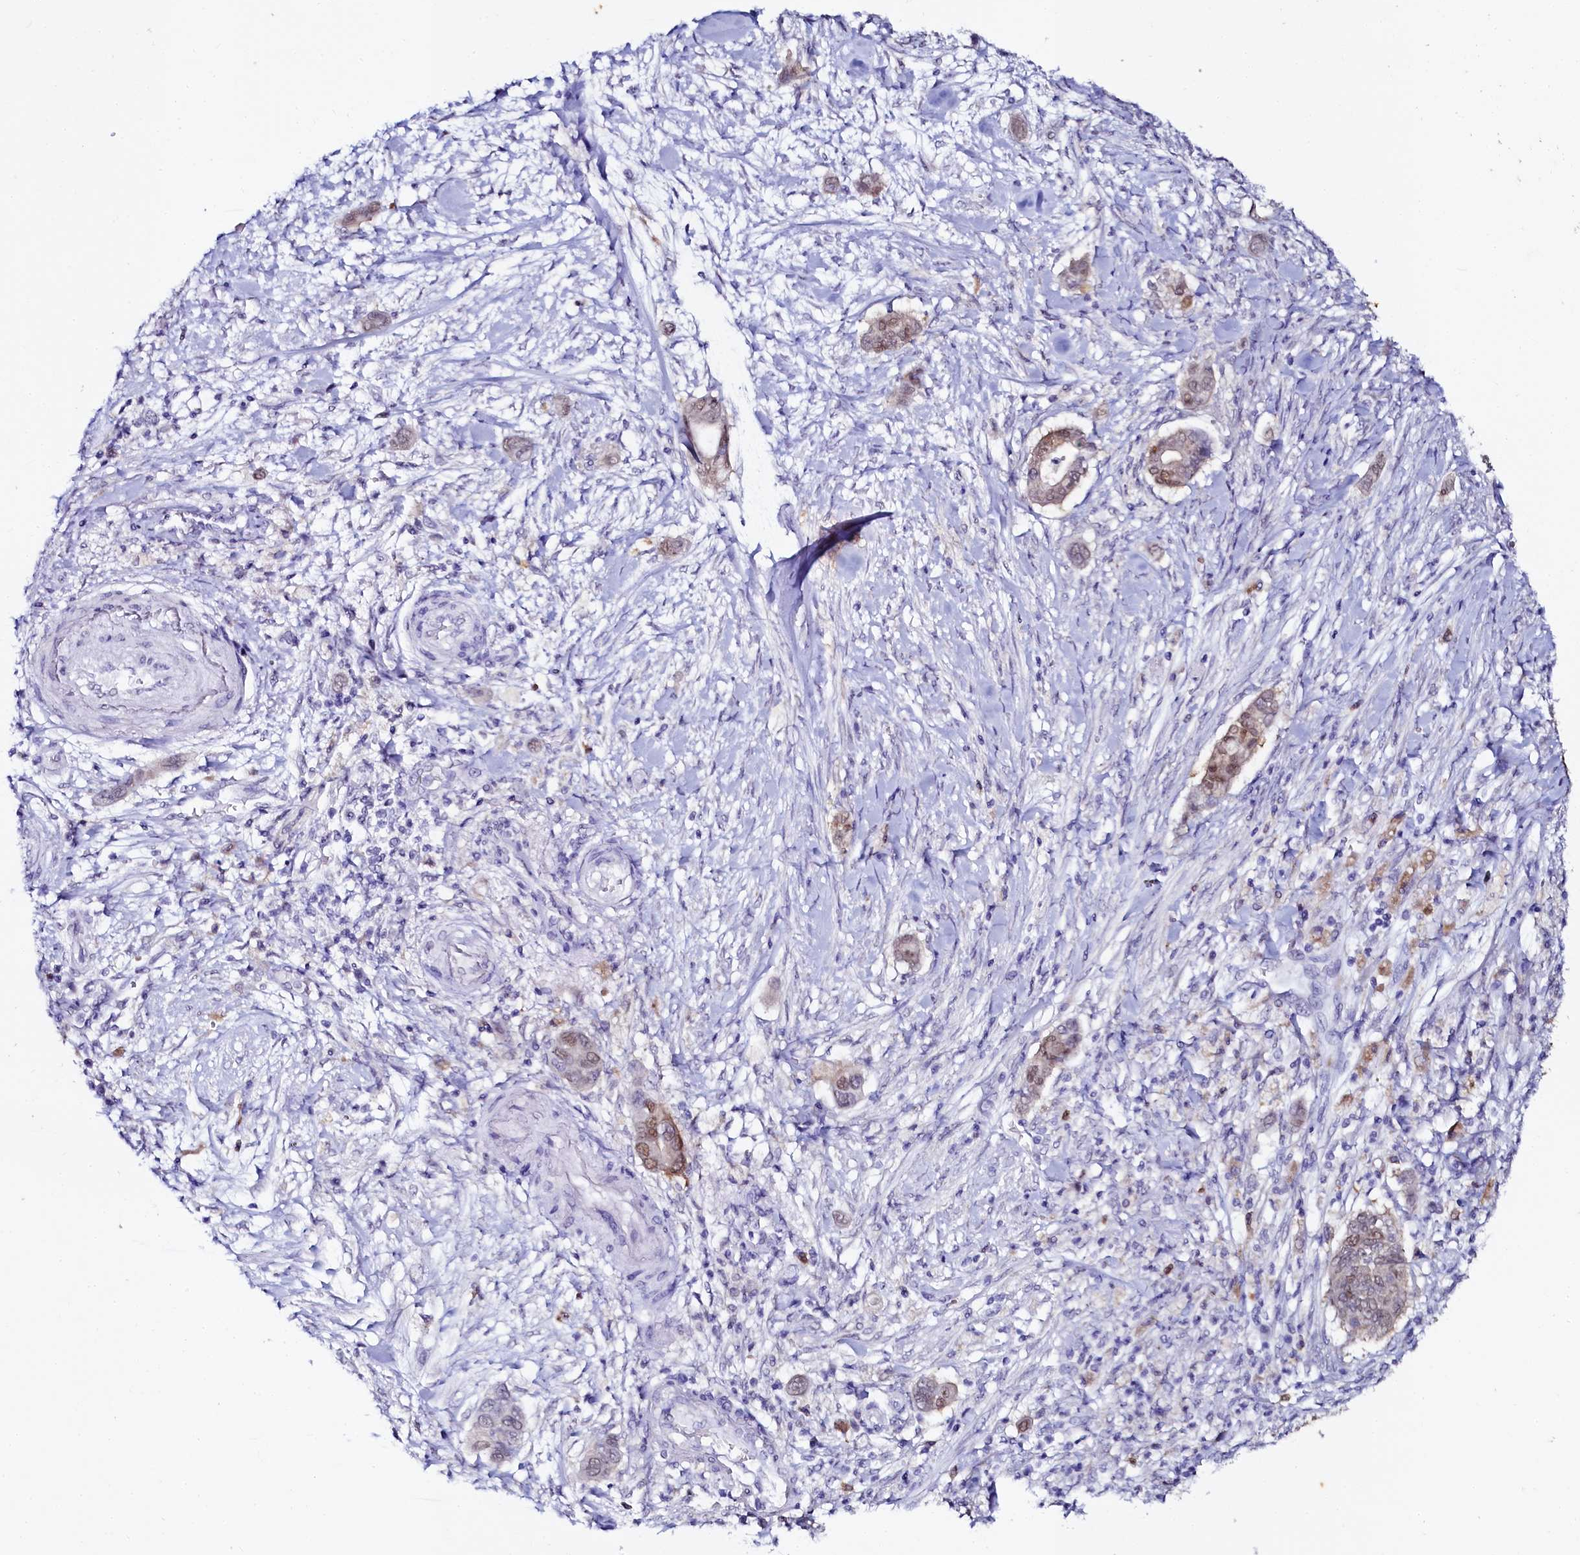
{"staining": {"intensity": "moderate", "quantity": "25%-75%", "location": "nuclear"}, "tissue": "pancreatic cancer", "cell_type": "Tumor cells", "image_type": "cancer", "snomed": [{"axis": "morphology", "description": "Adenocarcinoma, NOS"}, {"axis": "topography", "description": "Pancreas"}], "caption": "Immunohistochemical staining of pancreatic adenocarcinoma demonstrates medium levels of moderate nuclear protein positivity in about 25%-75% of tumor cells.", "gene": "SORD", "patient": {"sex": "male", "age": 68}}